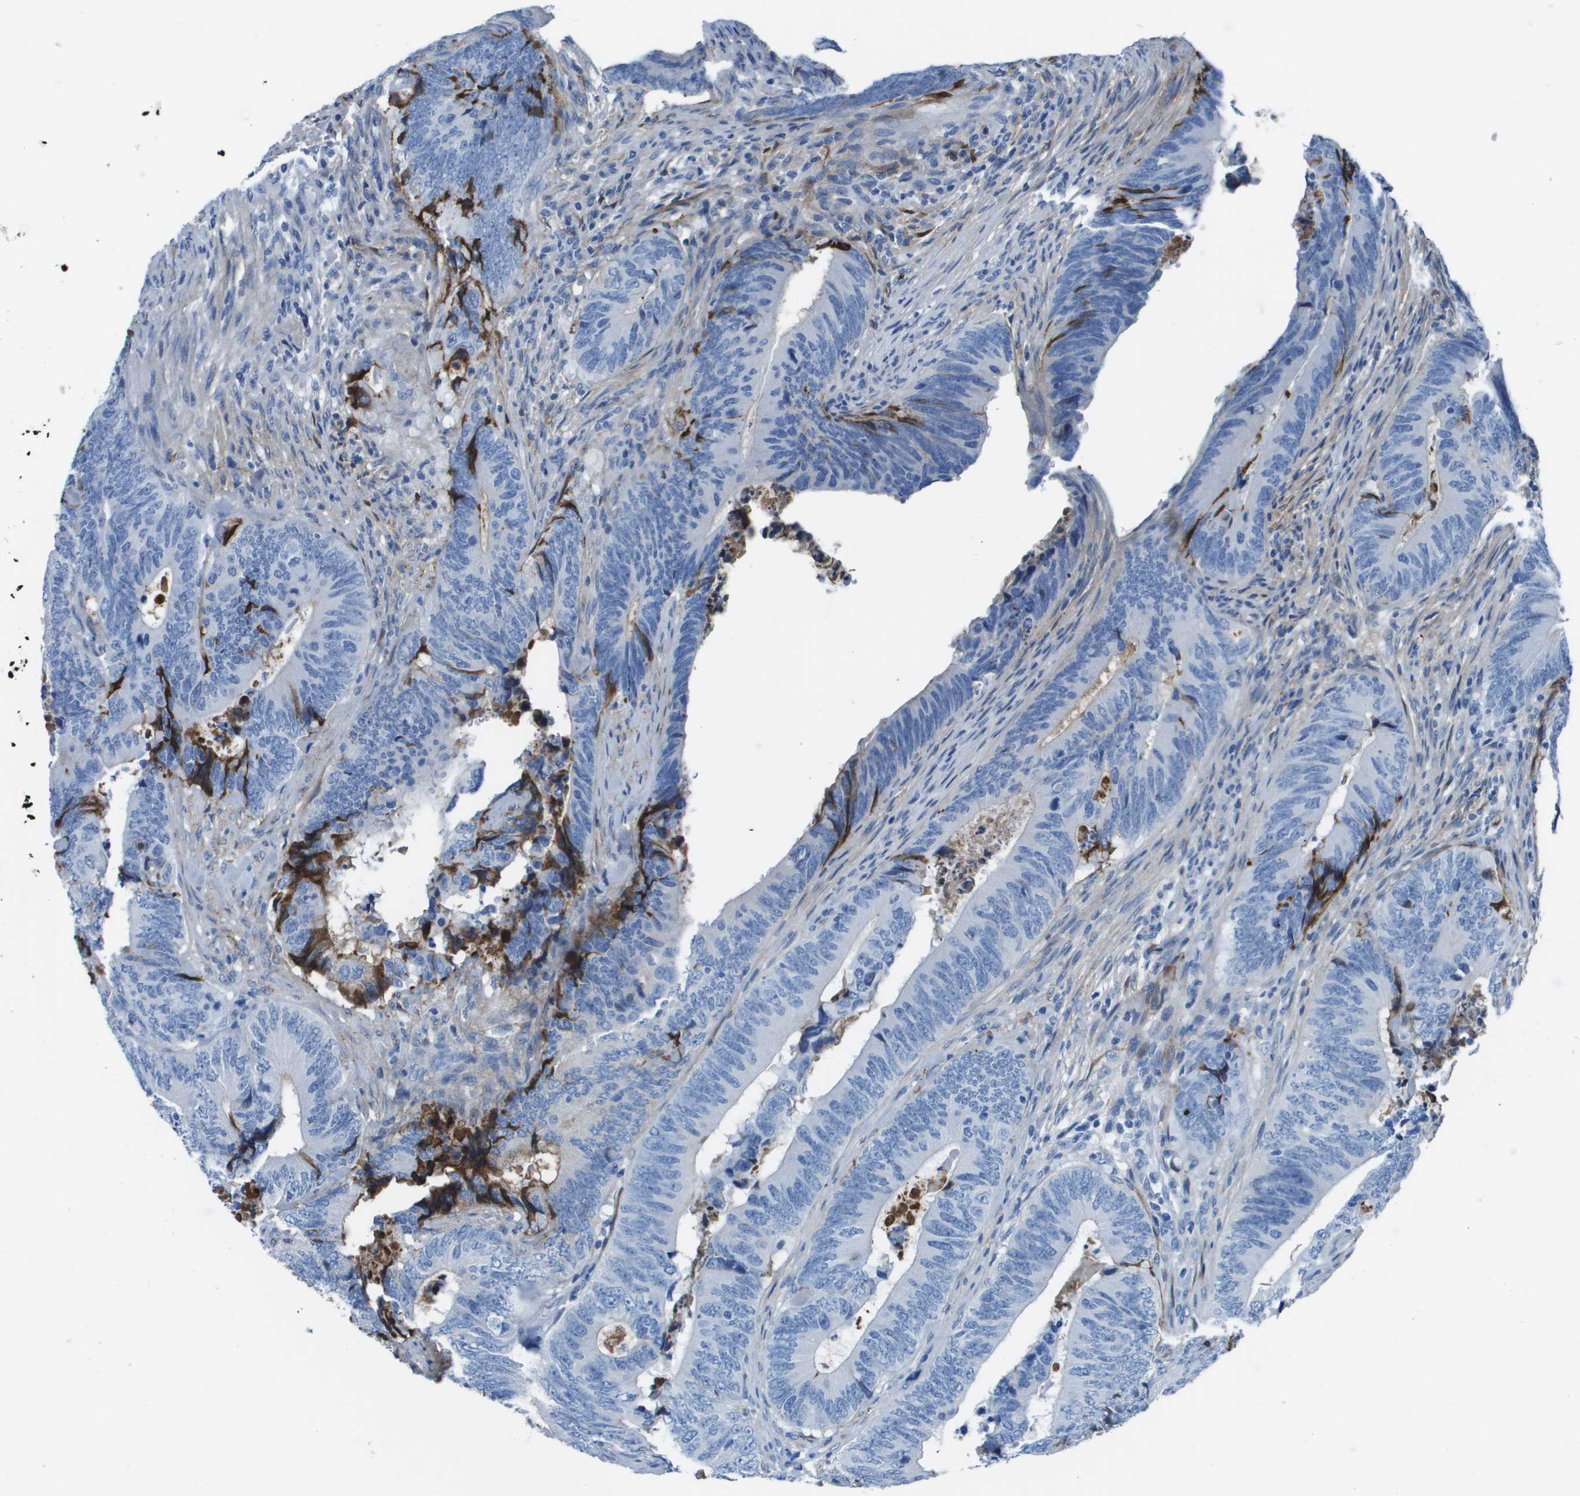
{"staining": {"intensity": "strong", "quantity": "<25%", "location": "cytoplasmic/membranous"}, "tissue": "colorectal cancer", "cell_type": "Tumor cells", "image_type": "cancer", "snomed": [{"axis": "morphology", "description": "Normal tissue, NOS"}, {"axis": "morphology", "description": "Adenocarcinoma, NOS"}, {"axis": "topography", "description": "Colon"}], "caption": "This micrograph reveals immunohistochemistry (IHC) staining of human colorectal cancer, with medium strong cytoplasmic/membranous positivity in approximately <25% of tumor cells.", "gene": "VTN", "patient": {"sex": "male", "age": 56}}